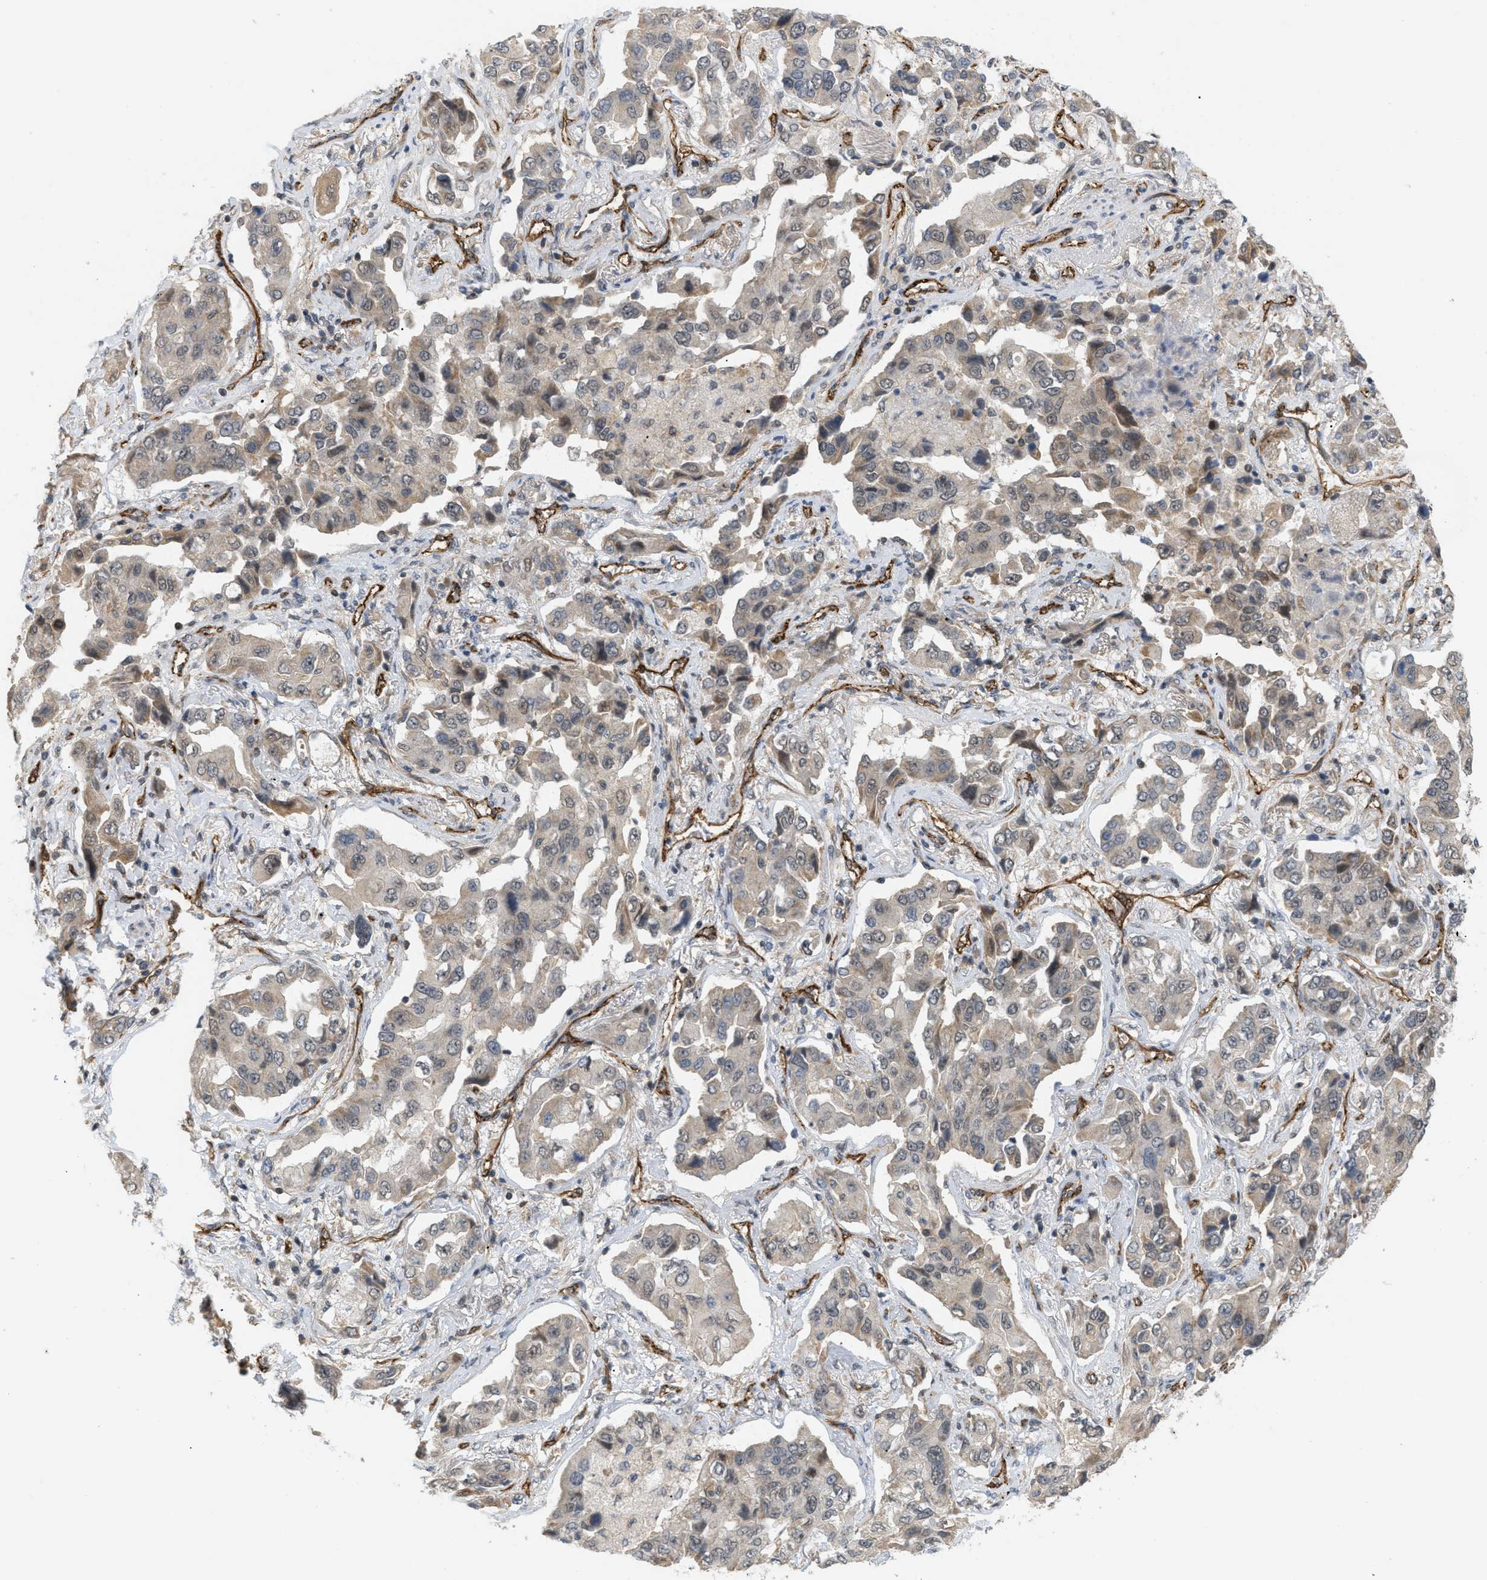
{"staining": {"intensity": "weak", "quantity": "25%-75%", "location": "cytoplasmic/membranous"}, "tissue": "lung cancer", "cell_type": "Tumor cells", "image_type": "cancer", "snomed": [{"axis": "morphology", "description": "Adenocarcinoma, NOS"}, {"axis": "topography", "description": "Lung"}], "caption": "Immunohistochemical staining of human lung cancer (adenocarcinoma) exhibits low levels of weak cytoplasmic/membranous staining in about 25%-75% of tumor cells.", "gene": "PALMD", "patient": {"sex": "female", "age": 65}}